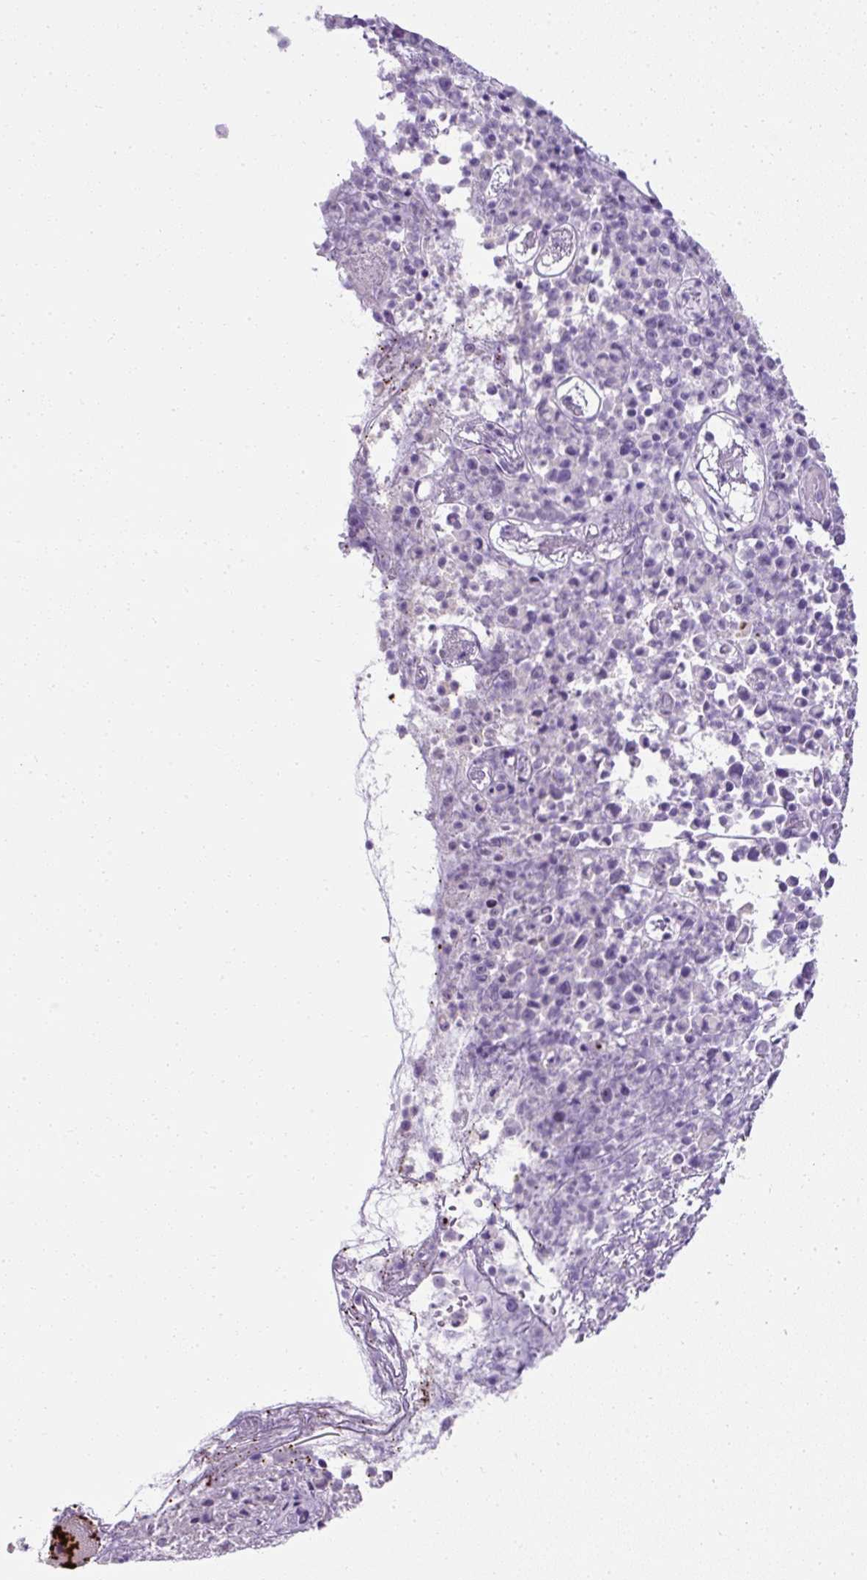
{"staining": {"intensity": "negative", "quantity": "none", "location": "none"}, "tissue": "melanoma", "cell_type": "Tumor cells", "image_type": "cancer", "snomed": [{"axis": "morphology", "description": "Malignant melanoma, NOS"}, {"axis": "topography", "description": "Skin"}], "caption": "The photomicrograph demonstrates no staining of tumor cells in melanoma. (Brightfield microscopy of DAB (3,3'-diaminobenzidine) immunohistochemistry at high magnification).", "gene": "C2CD4C", "patient": {"sex": "female", "age": 82}}